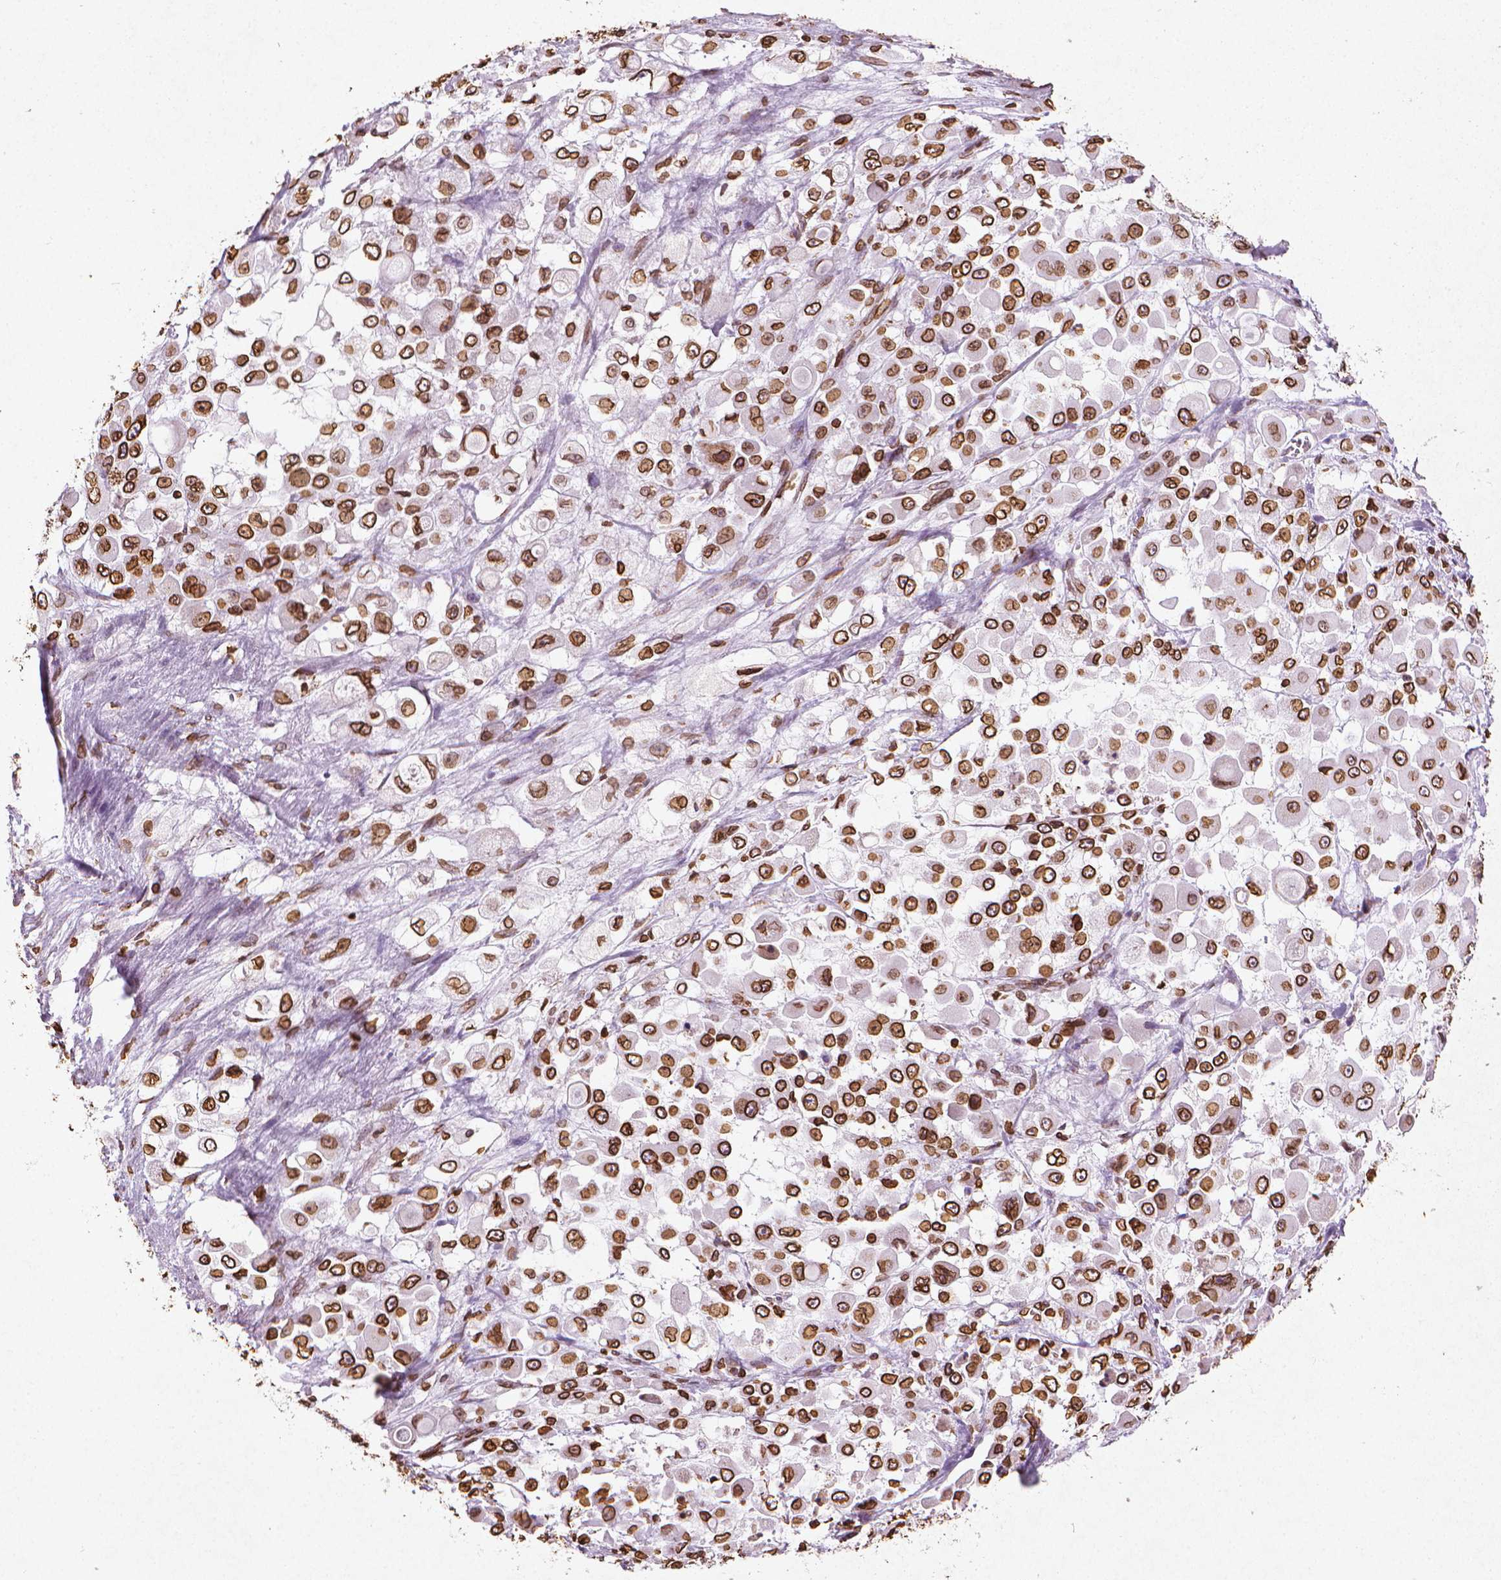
{"staining": {"intensity": "strong", "quantity": ">75%", "location": "cytoplasmic/membranous,nuclear"}, "tissue": "stomach cancer", "cell_type": "Tumor cells", "image_type": "cancer", "snomed": [{"axis": "morphology", "description": "Adenocarcinoma, NOS"}, {"axis": "topography", "description": "Stomach"}], "caption": "Brown immunohistochemical staining in stomach adenocarcinoma shows strong cytoplasmic/membranous and nuclear positivity in about >75% of tumor cells.", "gene": "LMNB1", "patient": {"sex": "female", "age": 76}}